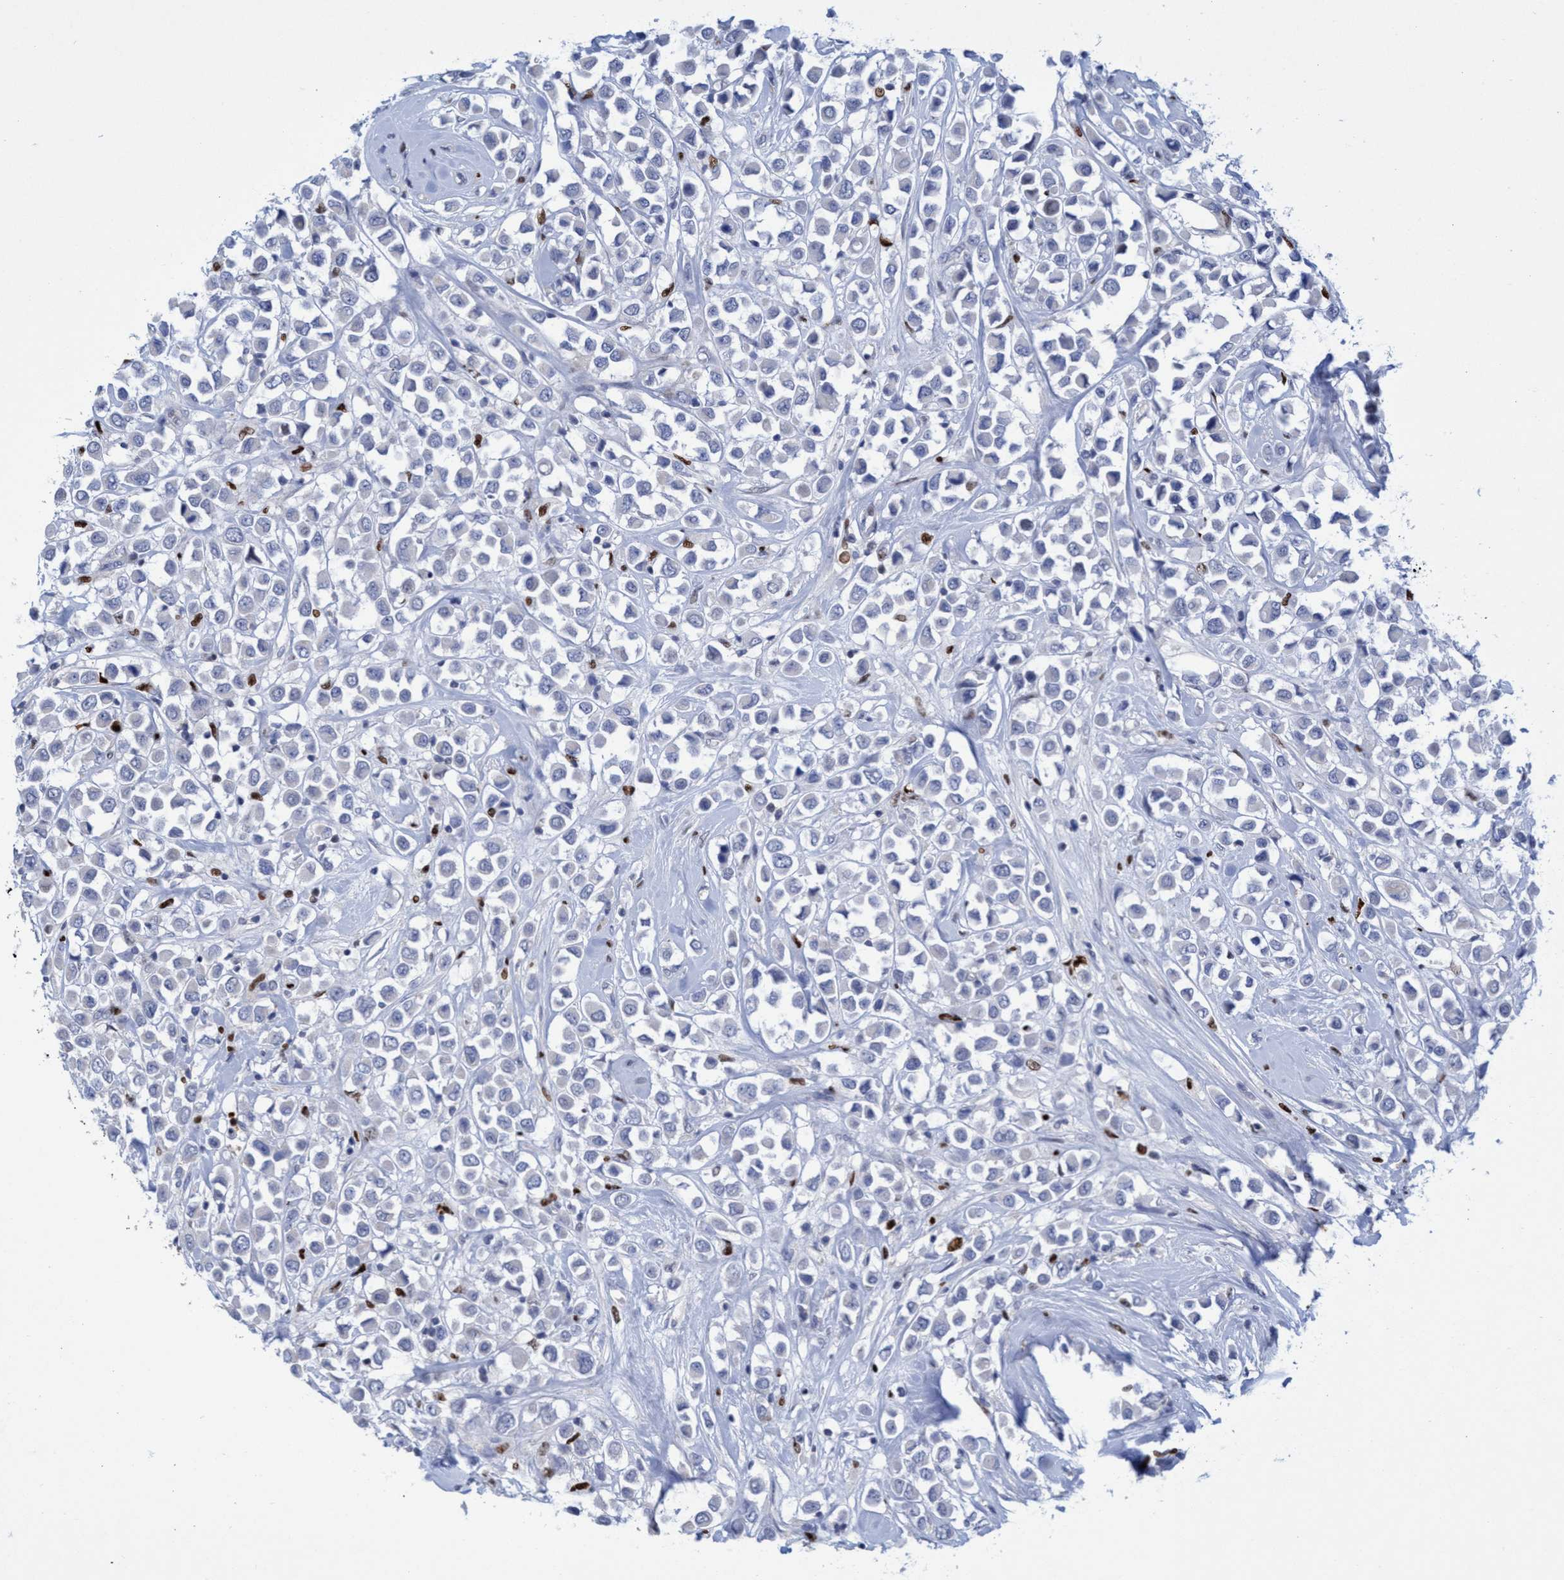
{"staining": {"intensity": "negative", "quantity": "none", "location": "none"}, "tissue": "breast cancer", "cell_type": "Tumor cells", "image_type": "cancer", "snomed": [{"axis": "morphology", "description": "Duct carcinoma"}, {"axis": "topography", "description": "Breast"}], "caption": "High magnification brightfield microscopy of breast intraductal carcinoma stained with DAB (3,3'-diaminobenzidine) (brown) and counterstained with hematoxylin (blue): tumor cells show no significant expression.", "gene": "R3HCC1", "patient": {"sex": "female", "age": 61}}